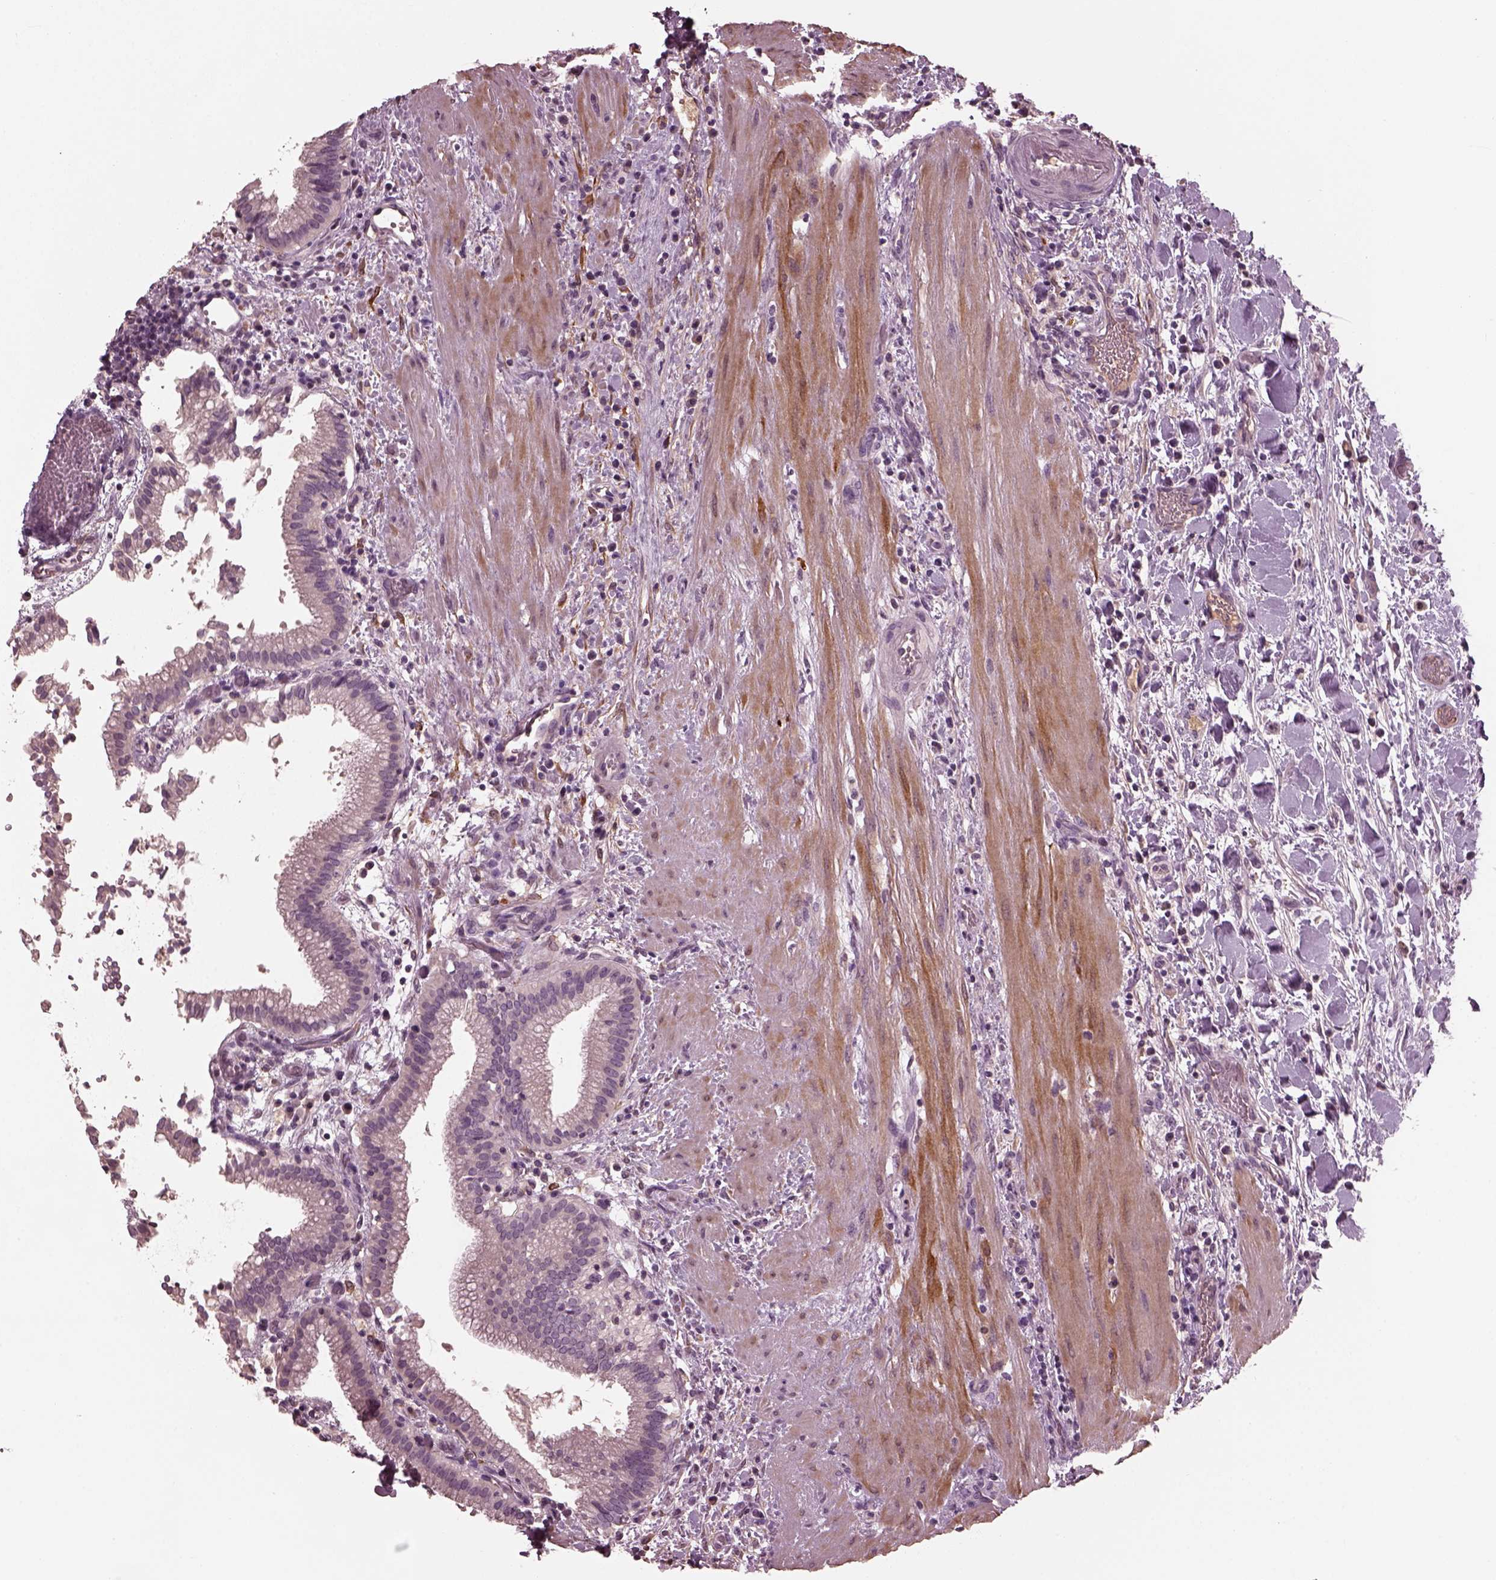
{"staining": {"intensity": "negative", "quantity": "none", "location": "none"}, "tissue": "gallbladder", "cell_type": "Glandular cells", "image_type": "normal", "snomed": [{"axis": "morphology", "description": "Normal tissue, NOS"}, {"axis": "topography", "description": "Gallbladder"}], "caption": "Protein analysis of unremarkable gallbladder reveals no significant staining in glandular cells.", "gene": "PORCN", "patient": {"sex": "male", "age": 42}}